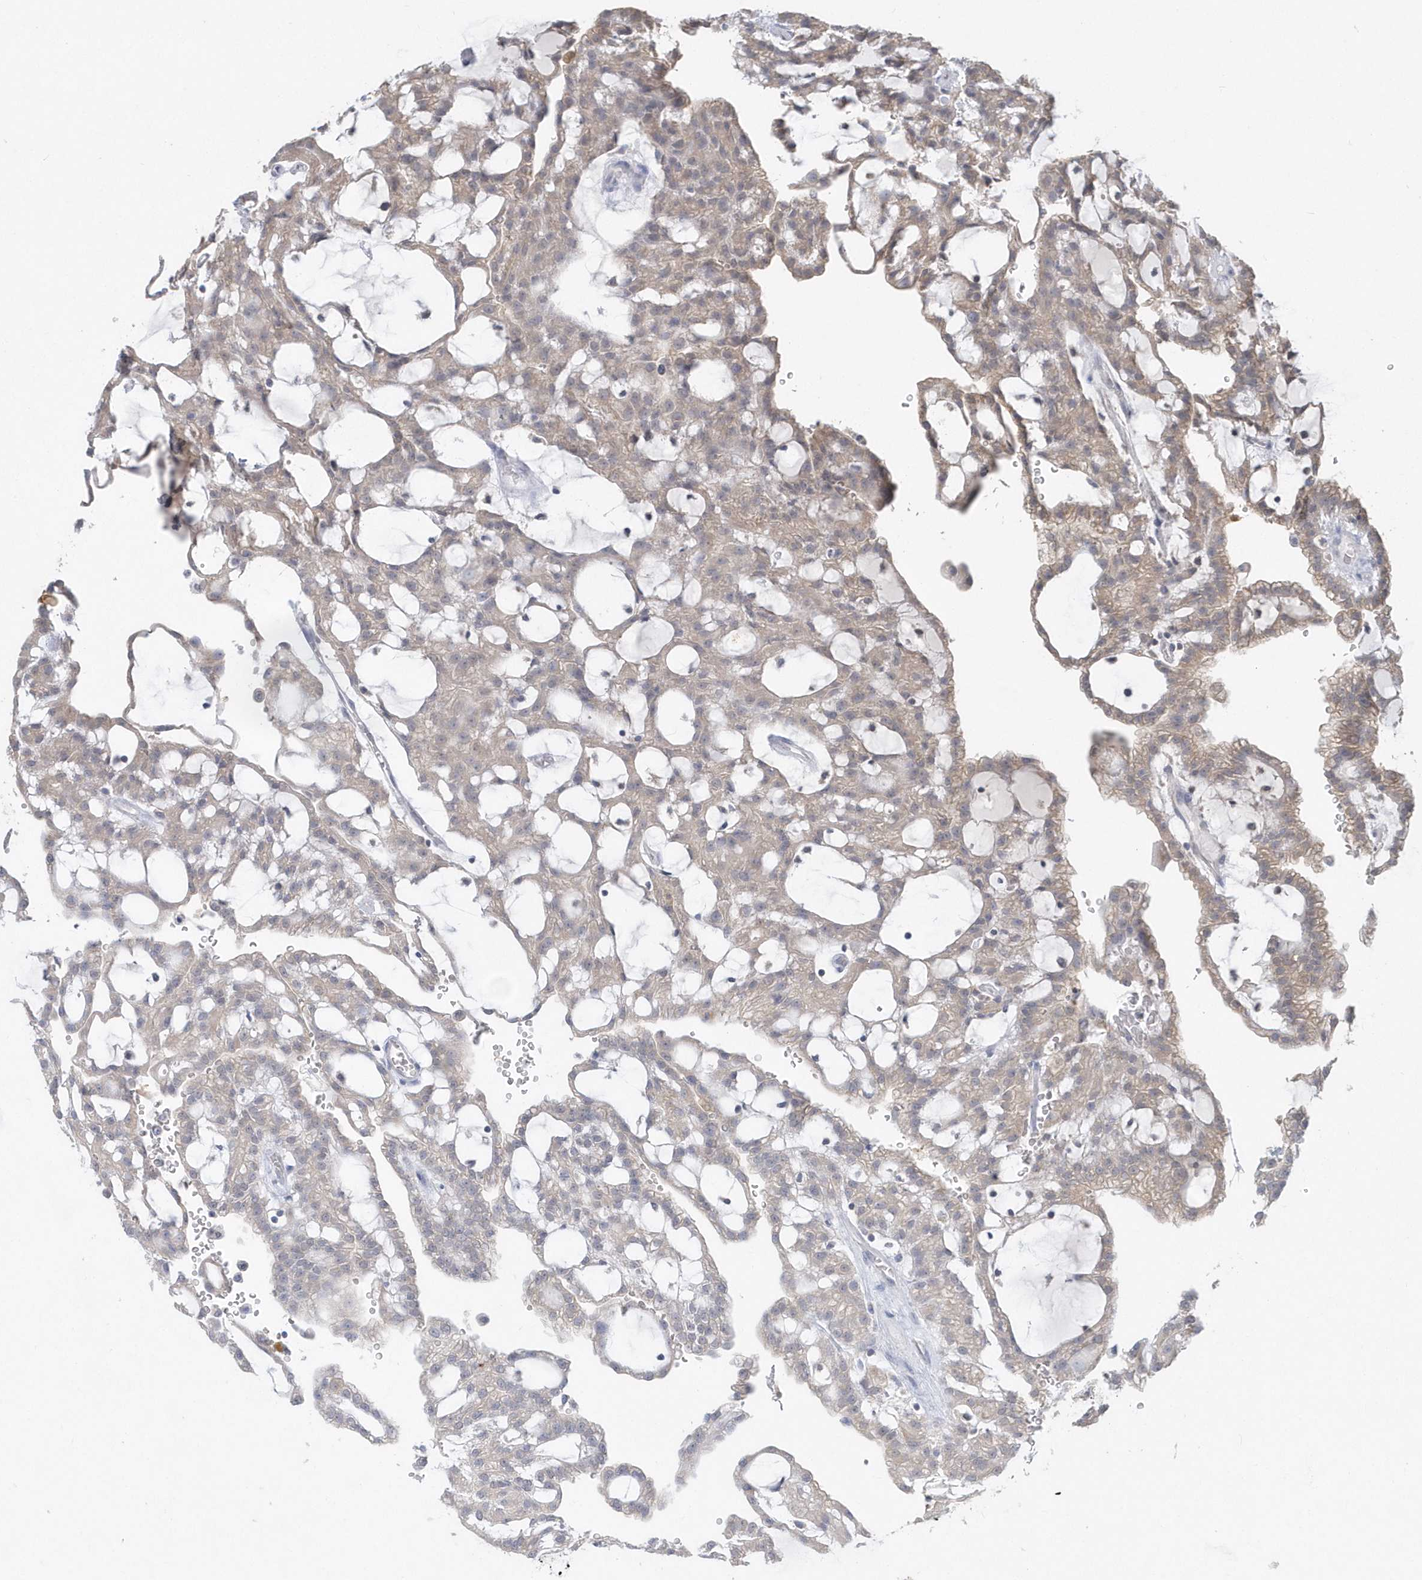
{"staining": {"intensity": "weak", "quantity": ">75%", "location": "cytoplasmic/membranous"}, "tissue": "renal cancer", "cell_type": "Tumor cells", "image_type": "cancer", "snomed": [{"axis": "morphology", "description": "Adenocarcinoma, NOS"}, {"axis": "topography", "description": "Kidney"}], "caption": "The photomicrograph shows immunohistochemical staining of renal adenocarcinoma. There is weak cytoplasmic/membranous expression is seen in about >75% of tumor cells. (DAB (3,3'-diaminobenzidine) = brown stain, brightfield microscopy at high magnification).", "gene": "AKR7A2", "patient": {"sex": "male", "age": 63}}